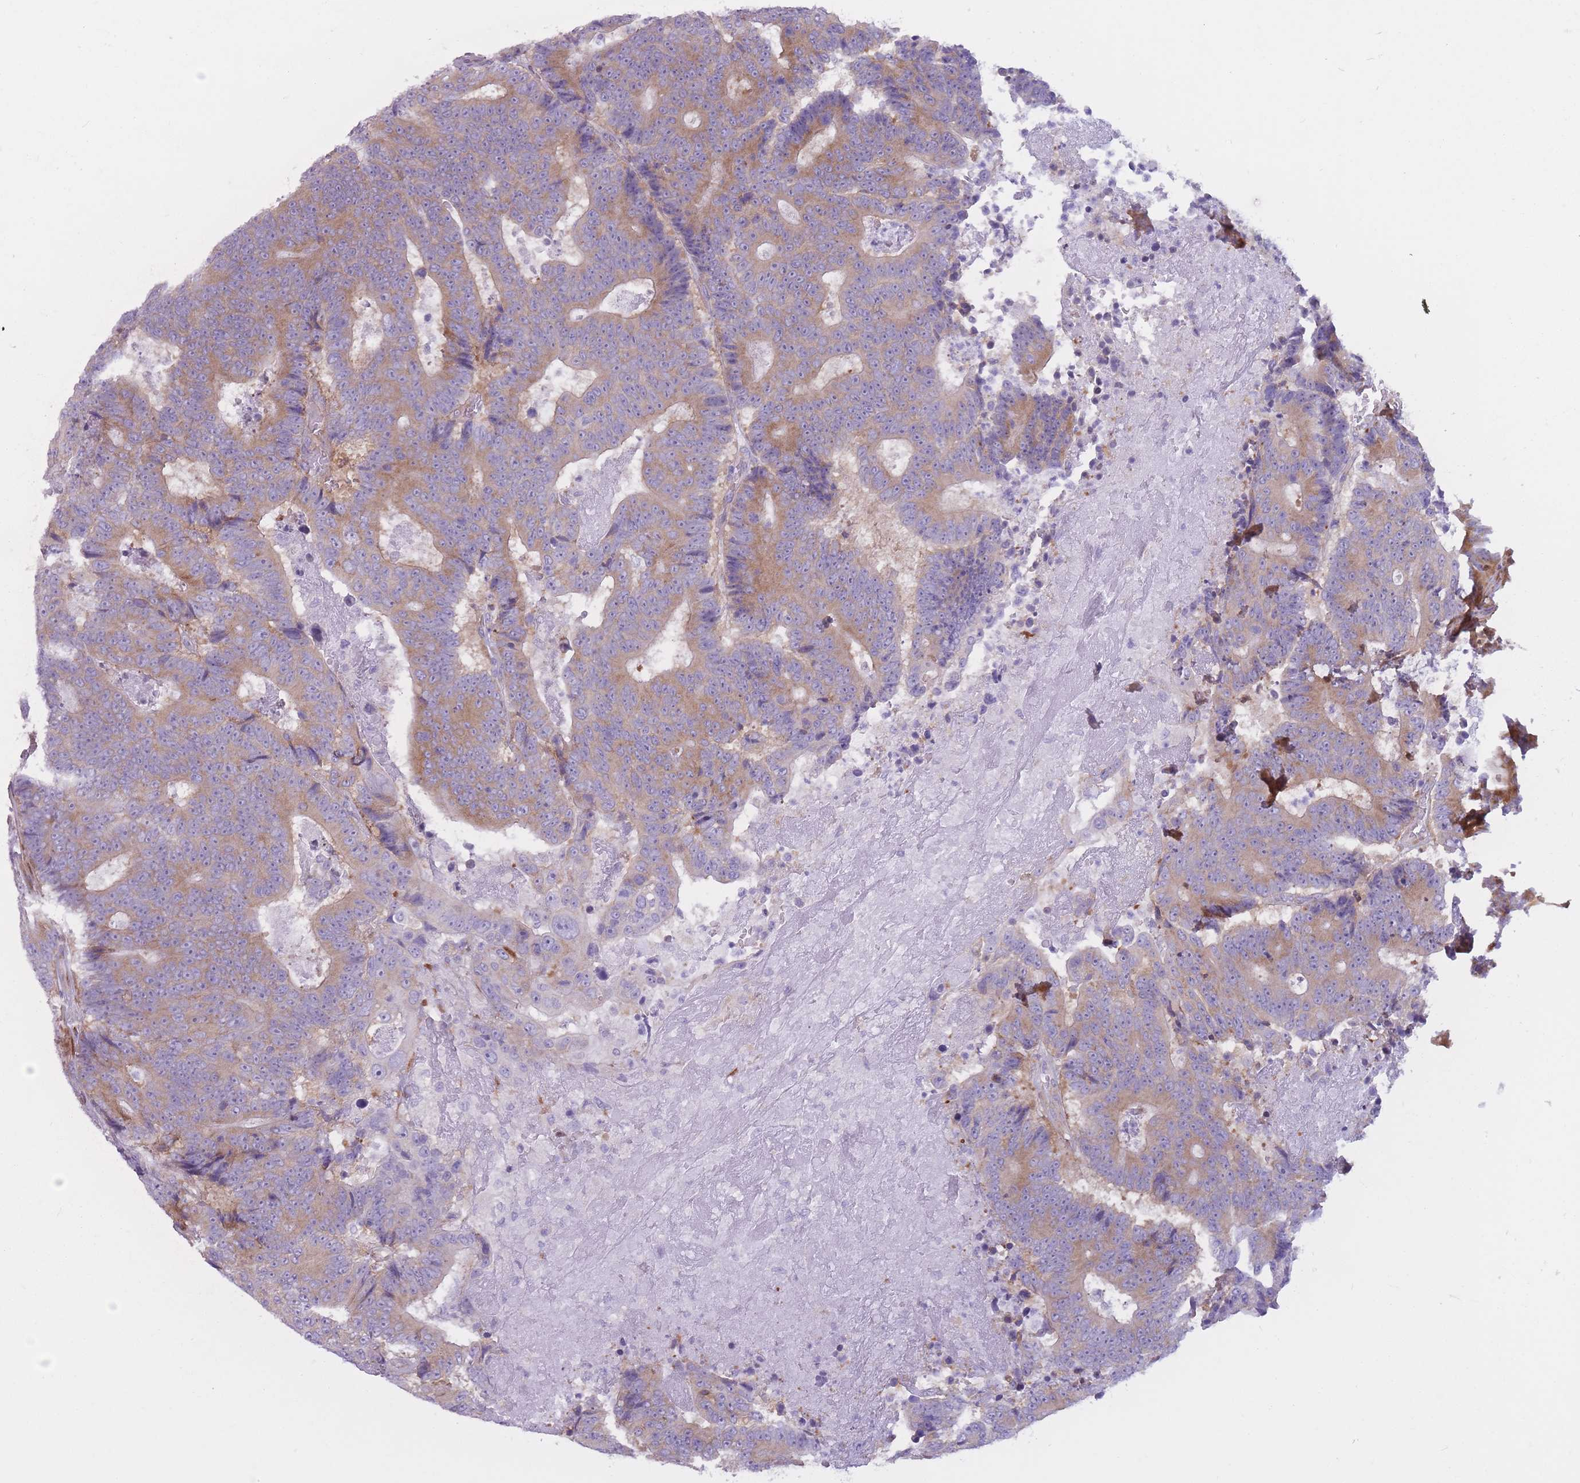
{"staining": {"intensity": "moderate", "quantity": ">75%", "location": "cytoplasmic/membranous"}, "tissue": "colorectal cancer", "cell_type": "Tumor cells", "image_type": "cancer", "snomed": [{"axis": "morphology", "description": "Adenocarcinoma, NOS"}, {"axis": "topography", "description": "Colon"}], "caption": "A histopathology image of human adenocarcinoma (colorectal) stained for a protein shows moderate cytoplasmic/membranous brown staining in tumor cells.", "gene": "RPL18", "patient": {"sex": "male", "age": 83}}